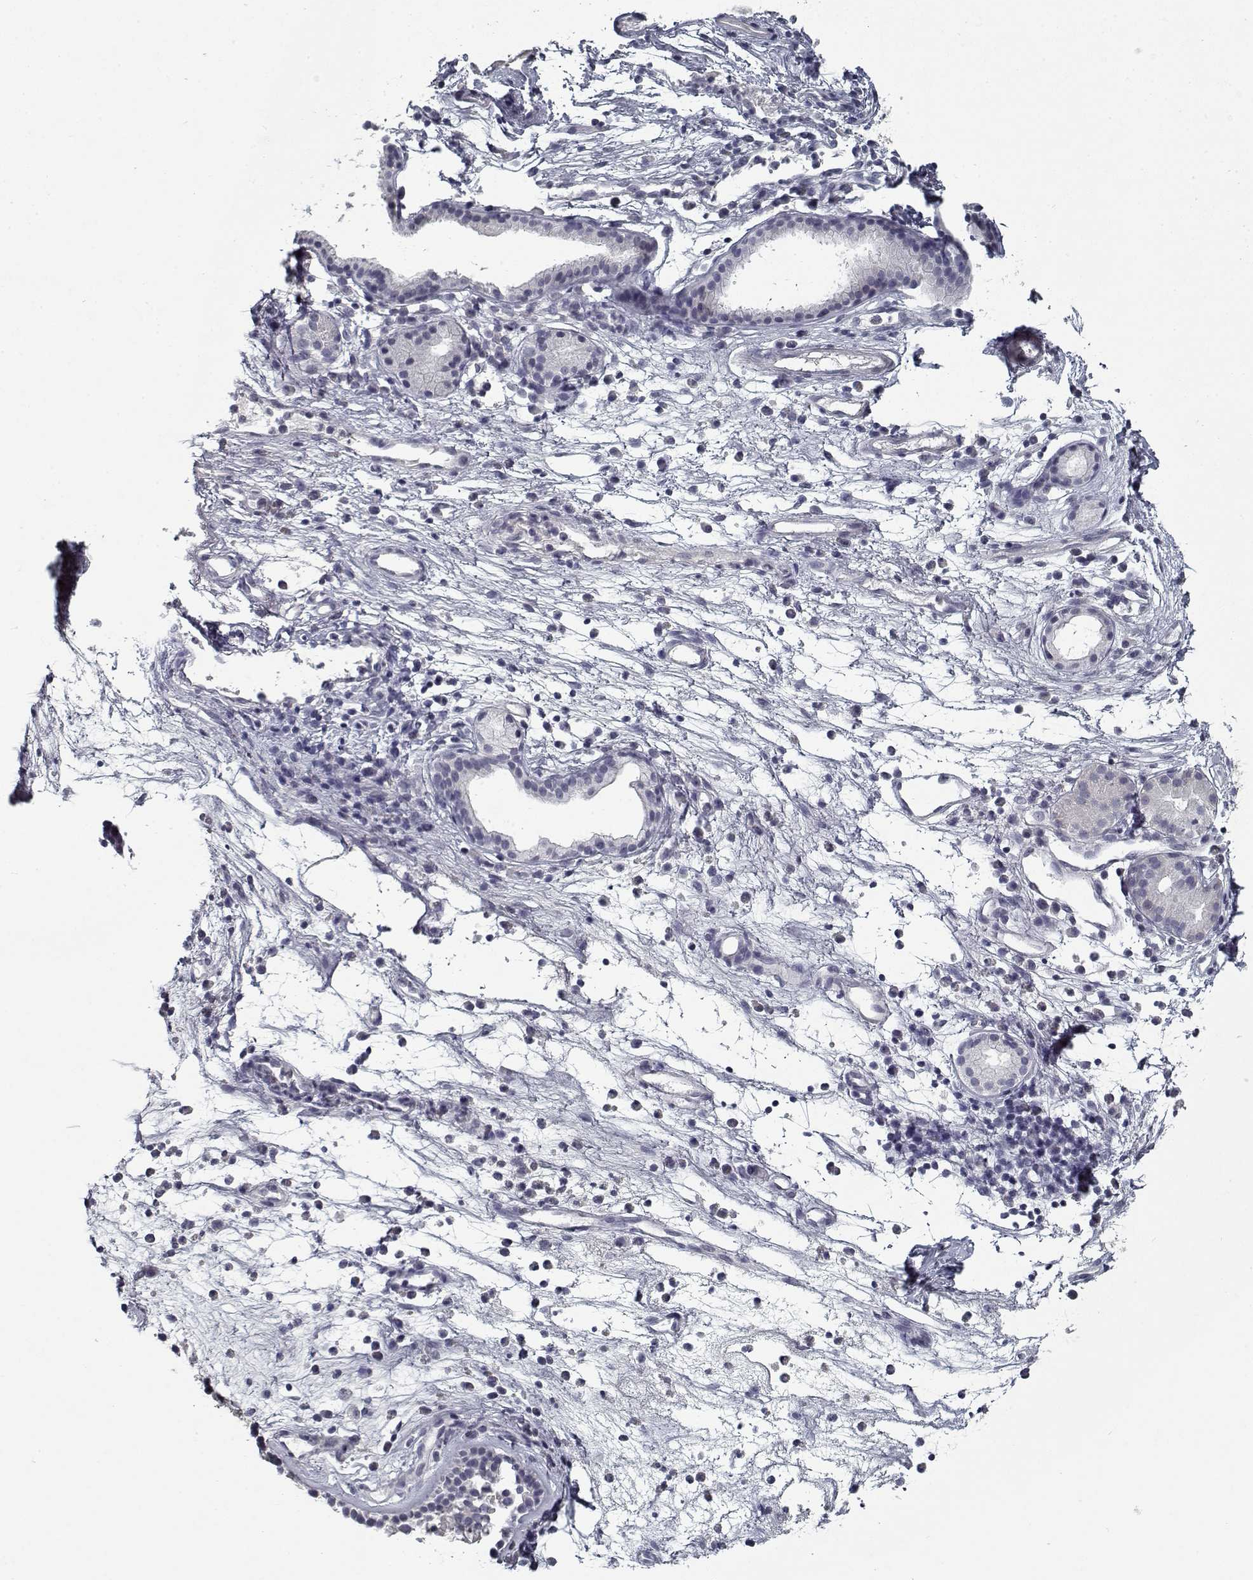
{"staining": {"intensity": "negative", "quantity": "none", "location": "none"}, "tissue": "nasopharynx", "cell_type": "Respiratory epithelial cells", "image_type": "normal", "snomed": [{"axis": "morphology", "description": "Normal tissue, NOS"}, {"axis": "topography", "description": "Nasopharynx"}], "caption": "Immunohistochemistry (IHC) histopathology image of unremarkable nasopharynx: nasopharynx stained with DAB (3,3'-diaminobenzidine) shows no significant protein staining in respiratory epithelial cells.", "gene": "GAD2", "patient": {"sex": "male", "age": 77}}